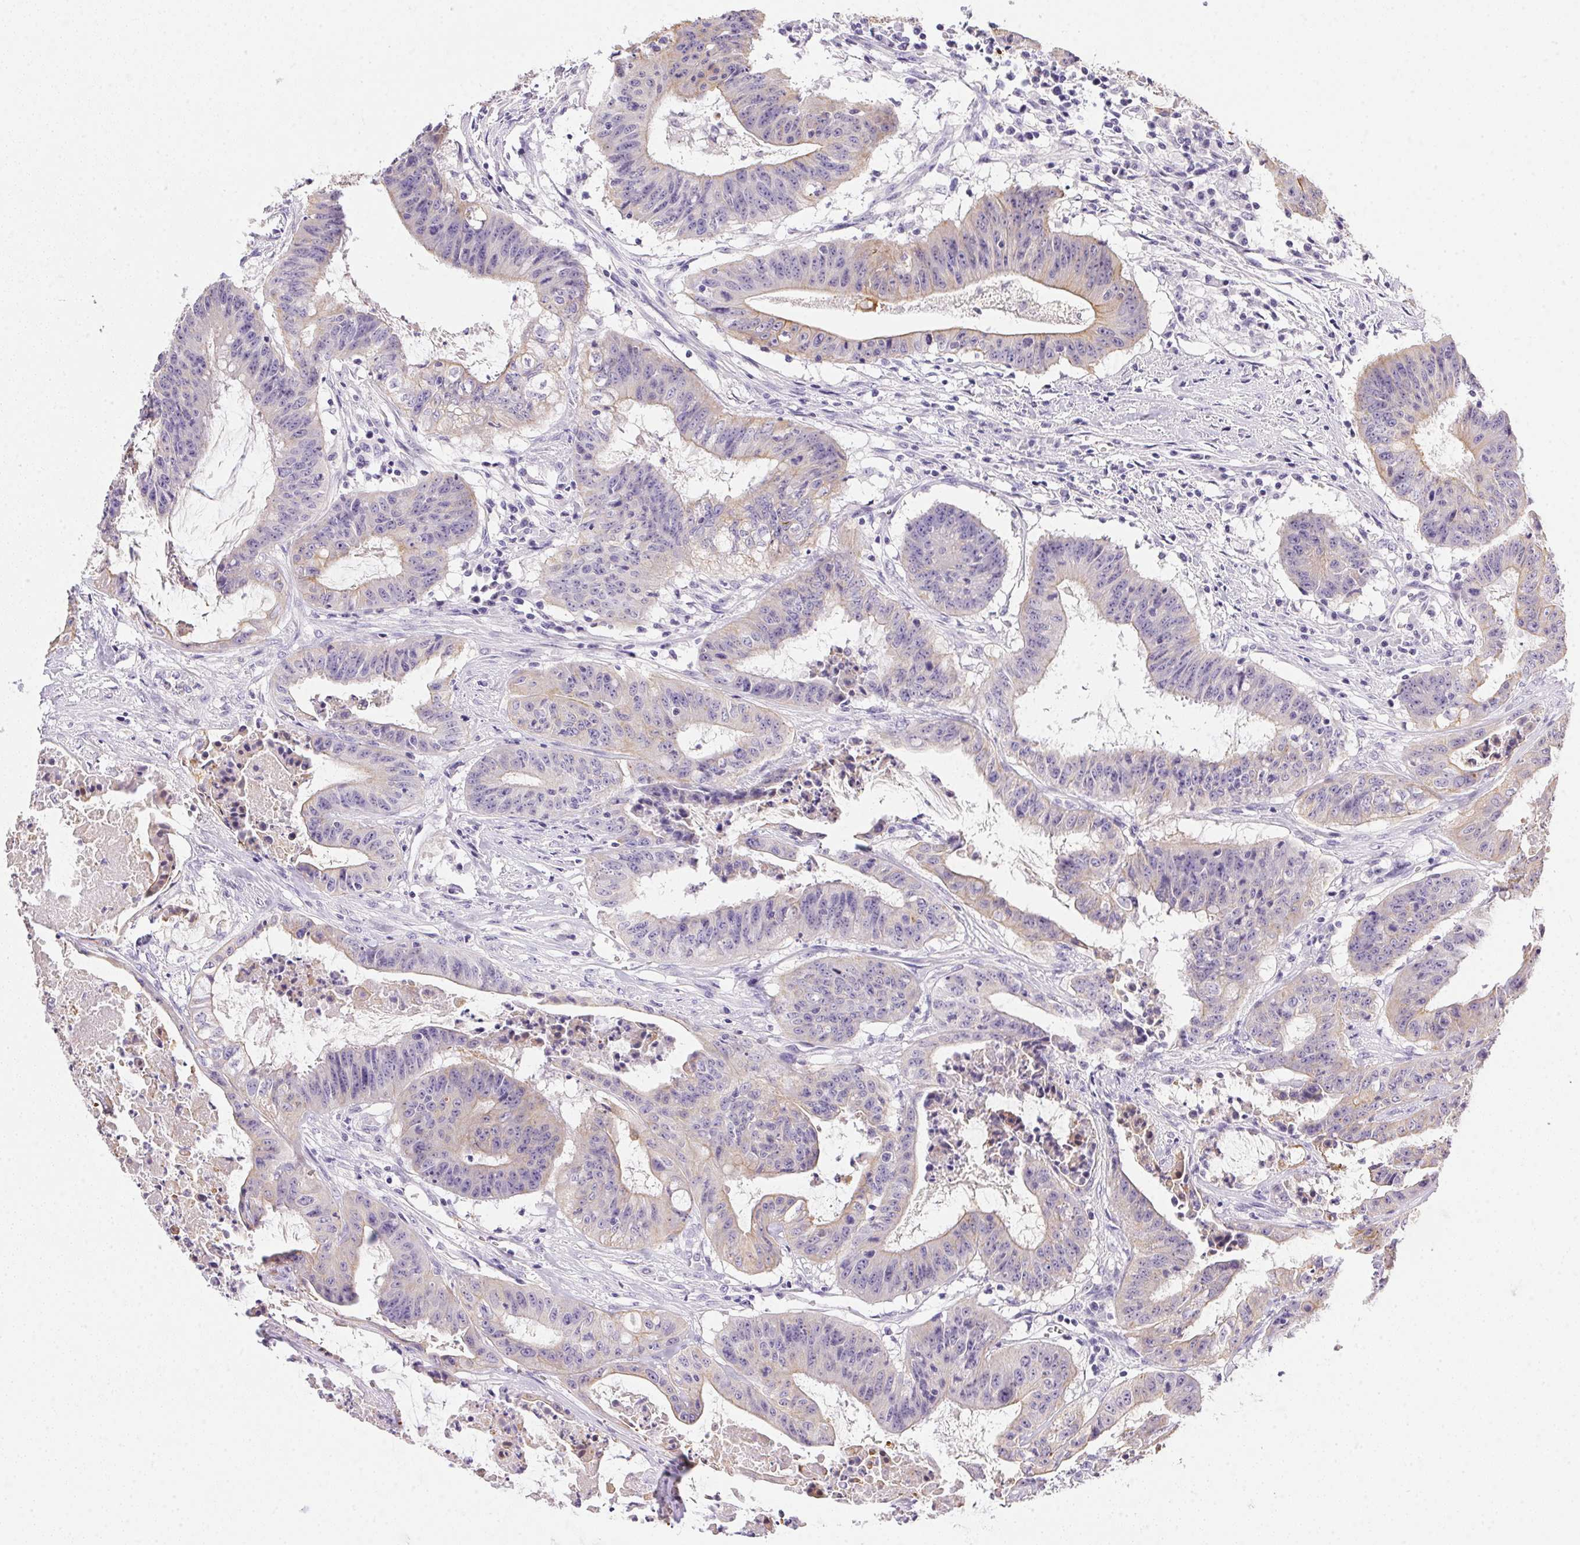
{"staining": {"intensity": "weak", "quantity": "<25%", "location": "cytoplasmic/membranous"}, "tissue": "colorectal cancer", "cell_type": "Tumor cells", "image_type": "cancer", "snomed": [{"axis": "morphology", "description": "Adenocarcinoma, NOS"}, {"axis": "topography", "description": "Colon"}], "caption": "IHC micrograph of neoplastic tissue: human adenocarcinoma (colorectal) stained with DAB demonstrates no significant protein expression in tumor cells.", "gene": "SLC17A7", "patient": {"sex": "male", "age": 33}}